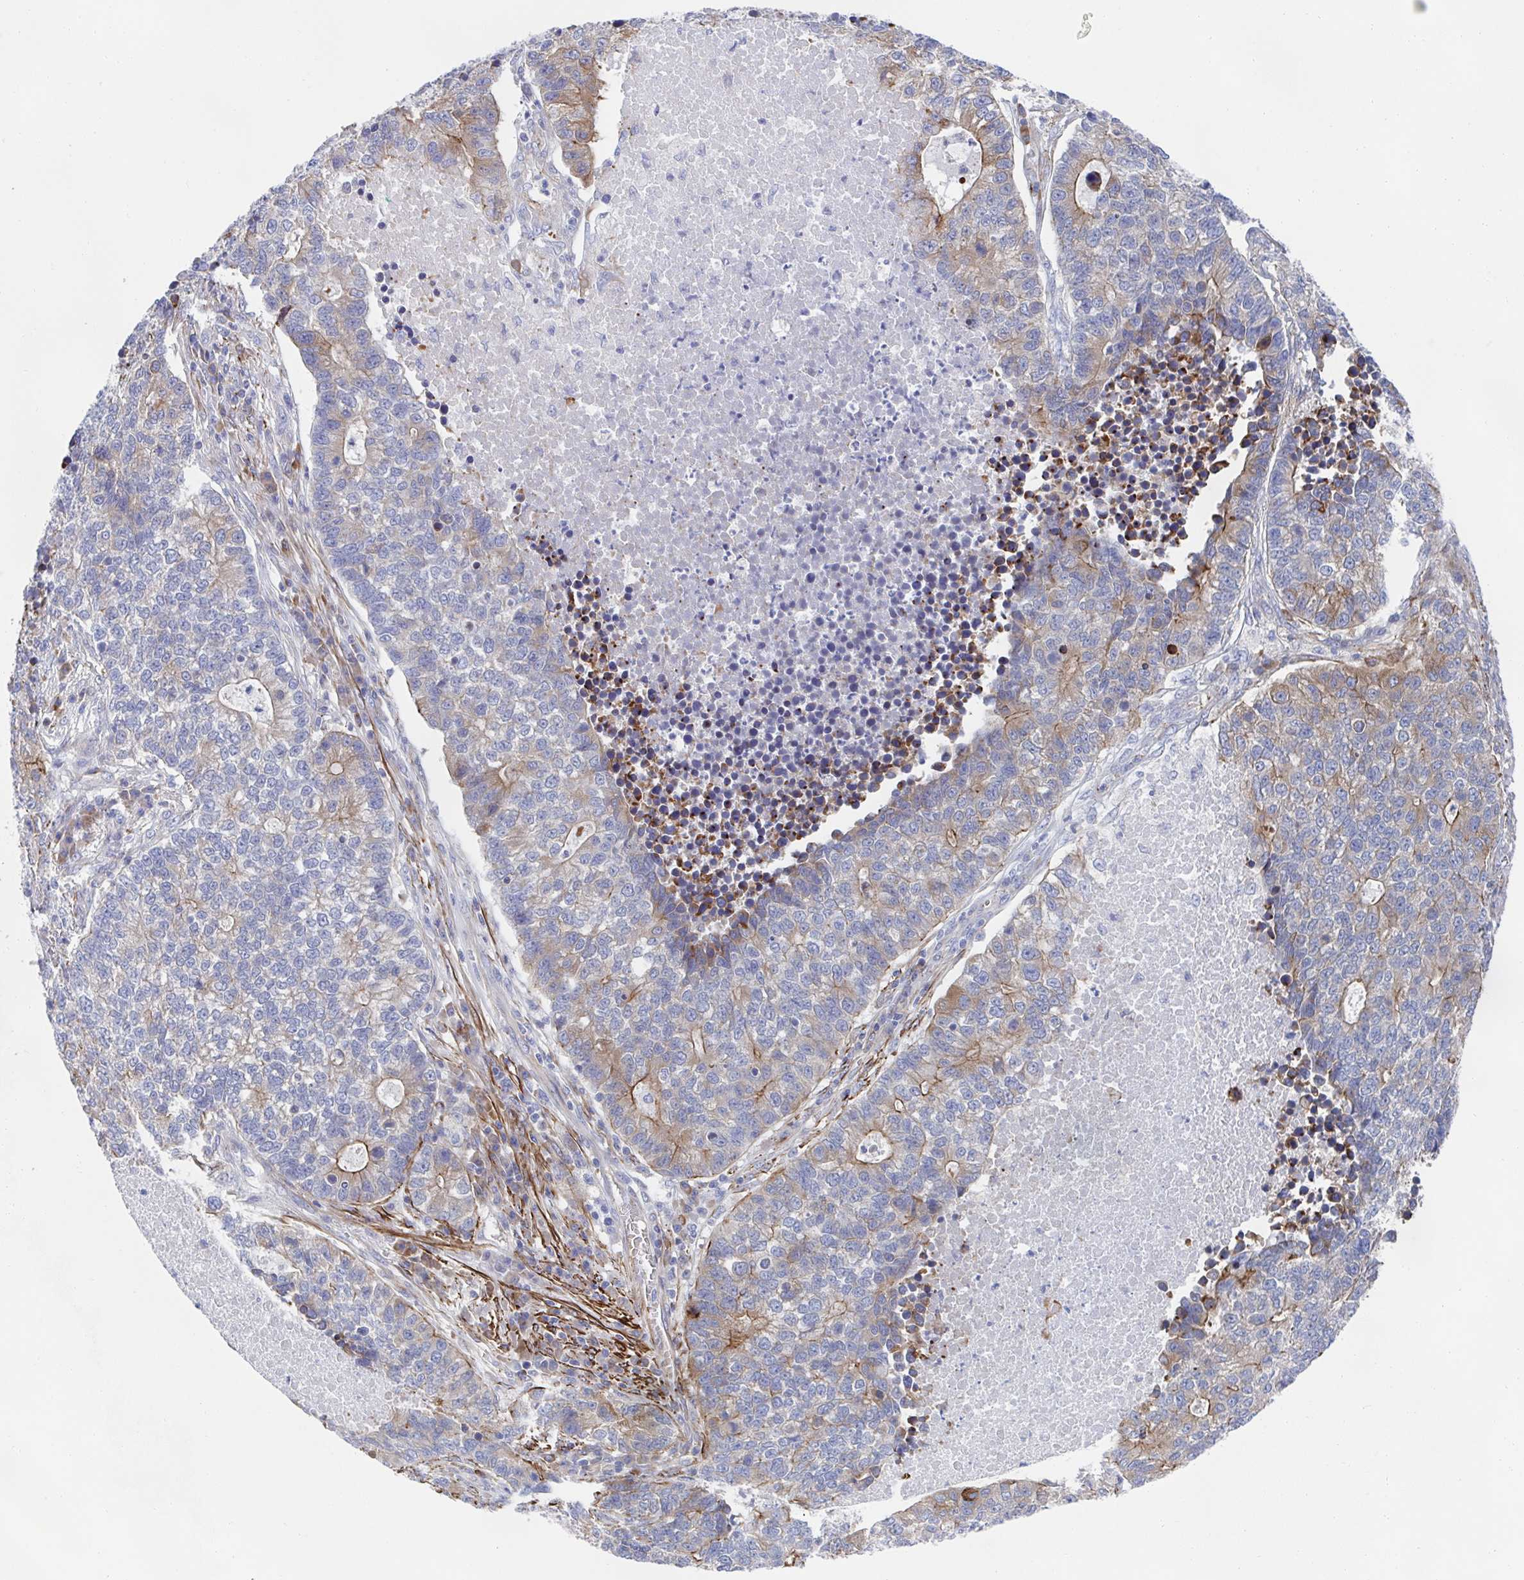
{"staining": {"intensity": "weak", "quantity": "<25%", "location": "cytoplasmic/membranous"}, "tissue": "lung cancer", "cell_type": "Tumor cells", "image_type": "cancer", "snomed": [{"axis": "morphology", "description": "Adenocarcinoma, NOS"}, {"axis": "topography", "description": "Lung"}], "caption": "A histopathology image of lung cancer (adenocarcinoma) stained for a protein shows no brown staining in tumor cells.", "gene": "KLC3", "patient": {"sex": "male", "age": 57}}